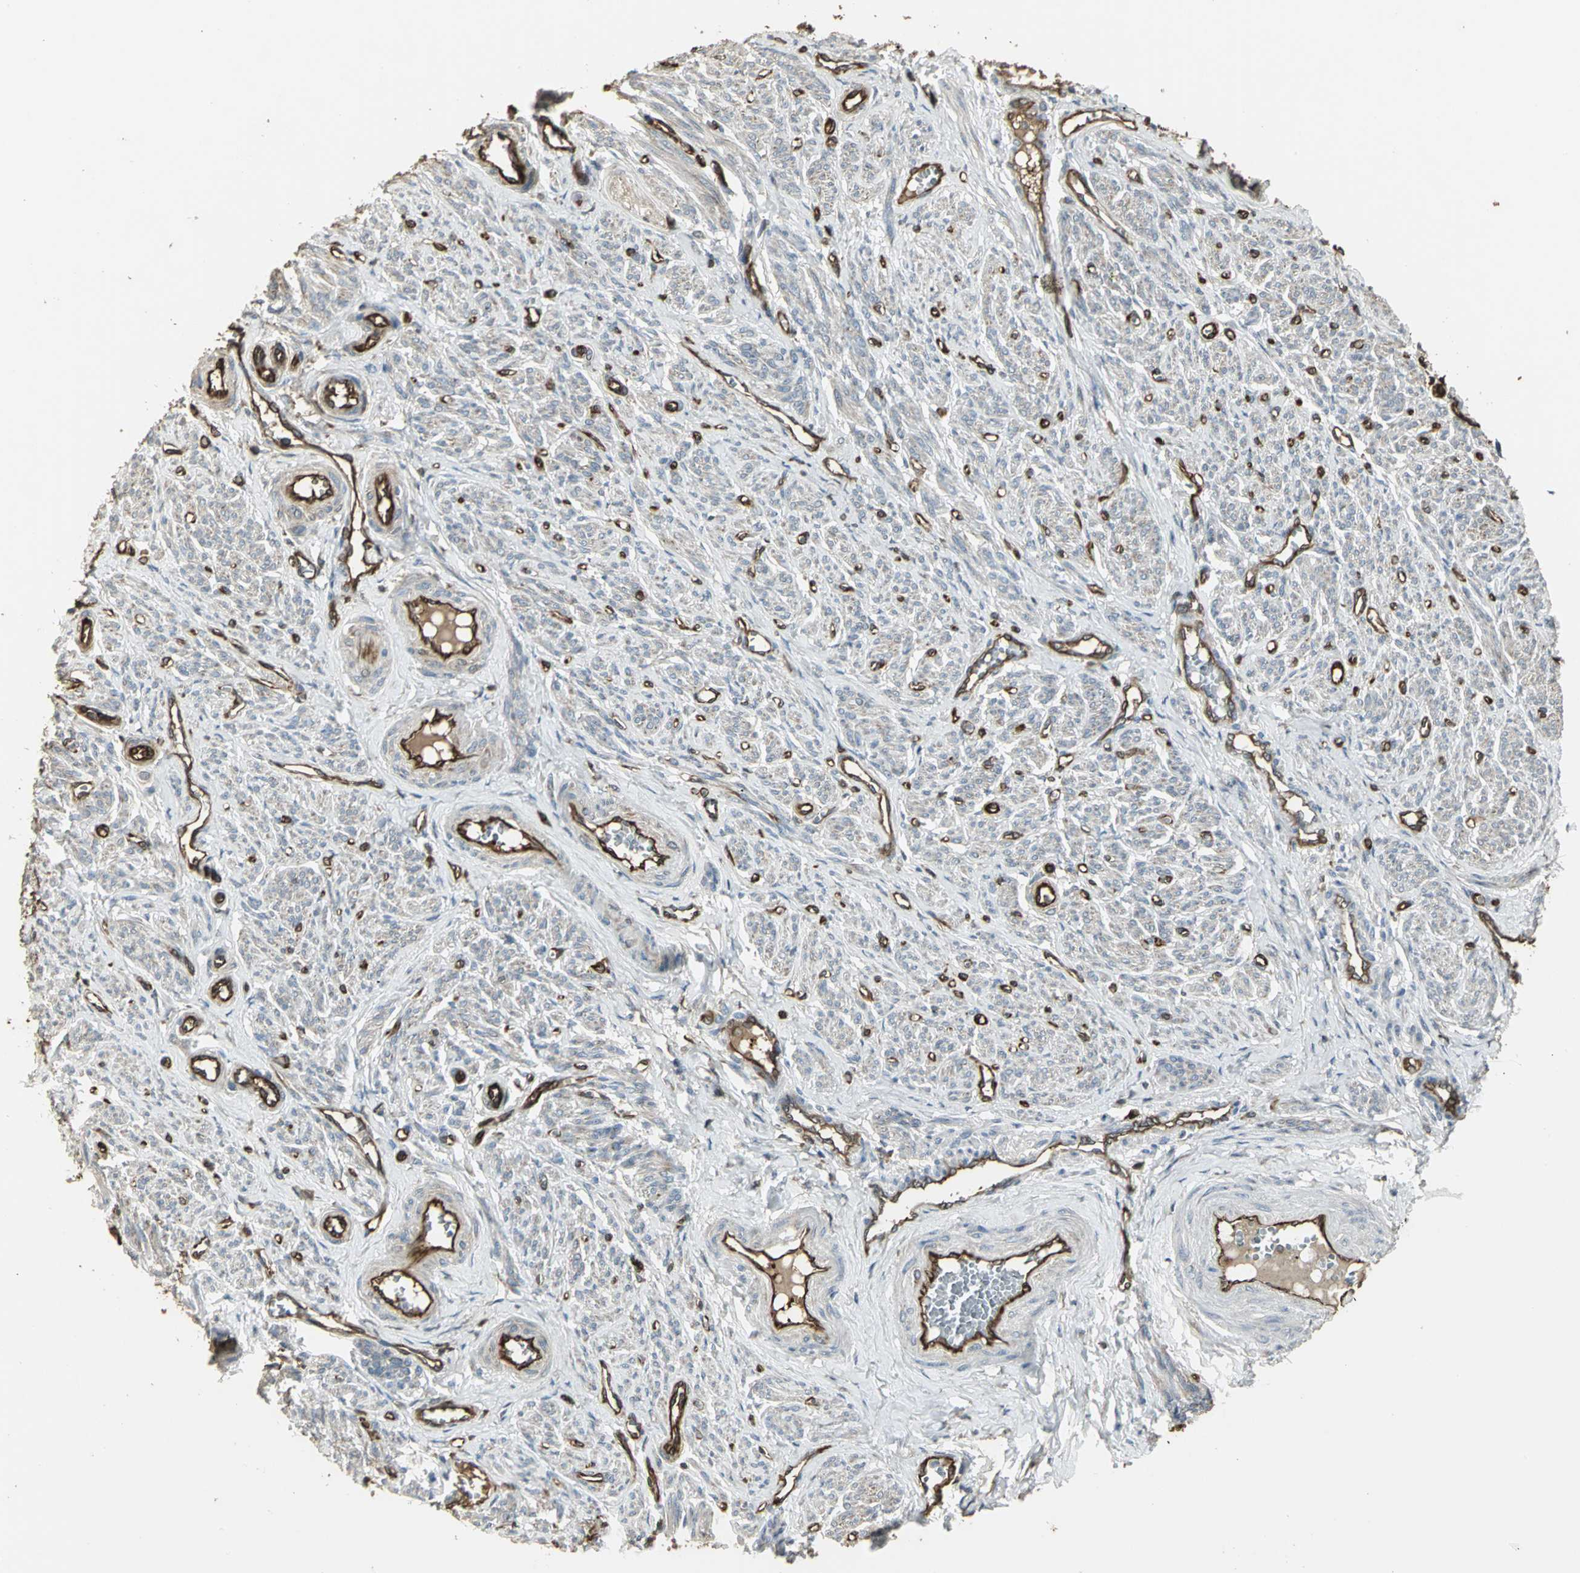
{"staining": {"intensity": "moderate", "quantity": ">75%", "location": "cytoplasmic/membranous"}, "tissue": "smooth muscle", "cell_type": "Smooth muscle cells", "image_type": "normal", "snomed": [{"axis": "morphology", "description": "Normal tissue, NOS"}, {"axis": "topography", "description": "Smooth muscle"}], "caption": "A brown stain highlights moderate cytoplasmic/membranous positivity of a protein in smooth muscle cells of unremarkable human smooth muscle. (IHC, brightfield microscopy, high magnification).", "gene": "PRXL2B", "patient": {"sex": "female", "age": 65}}